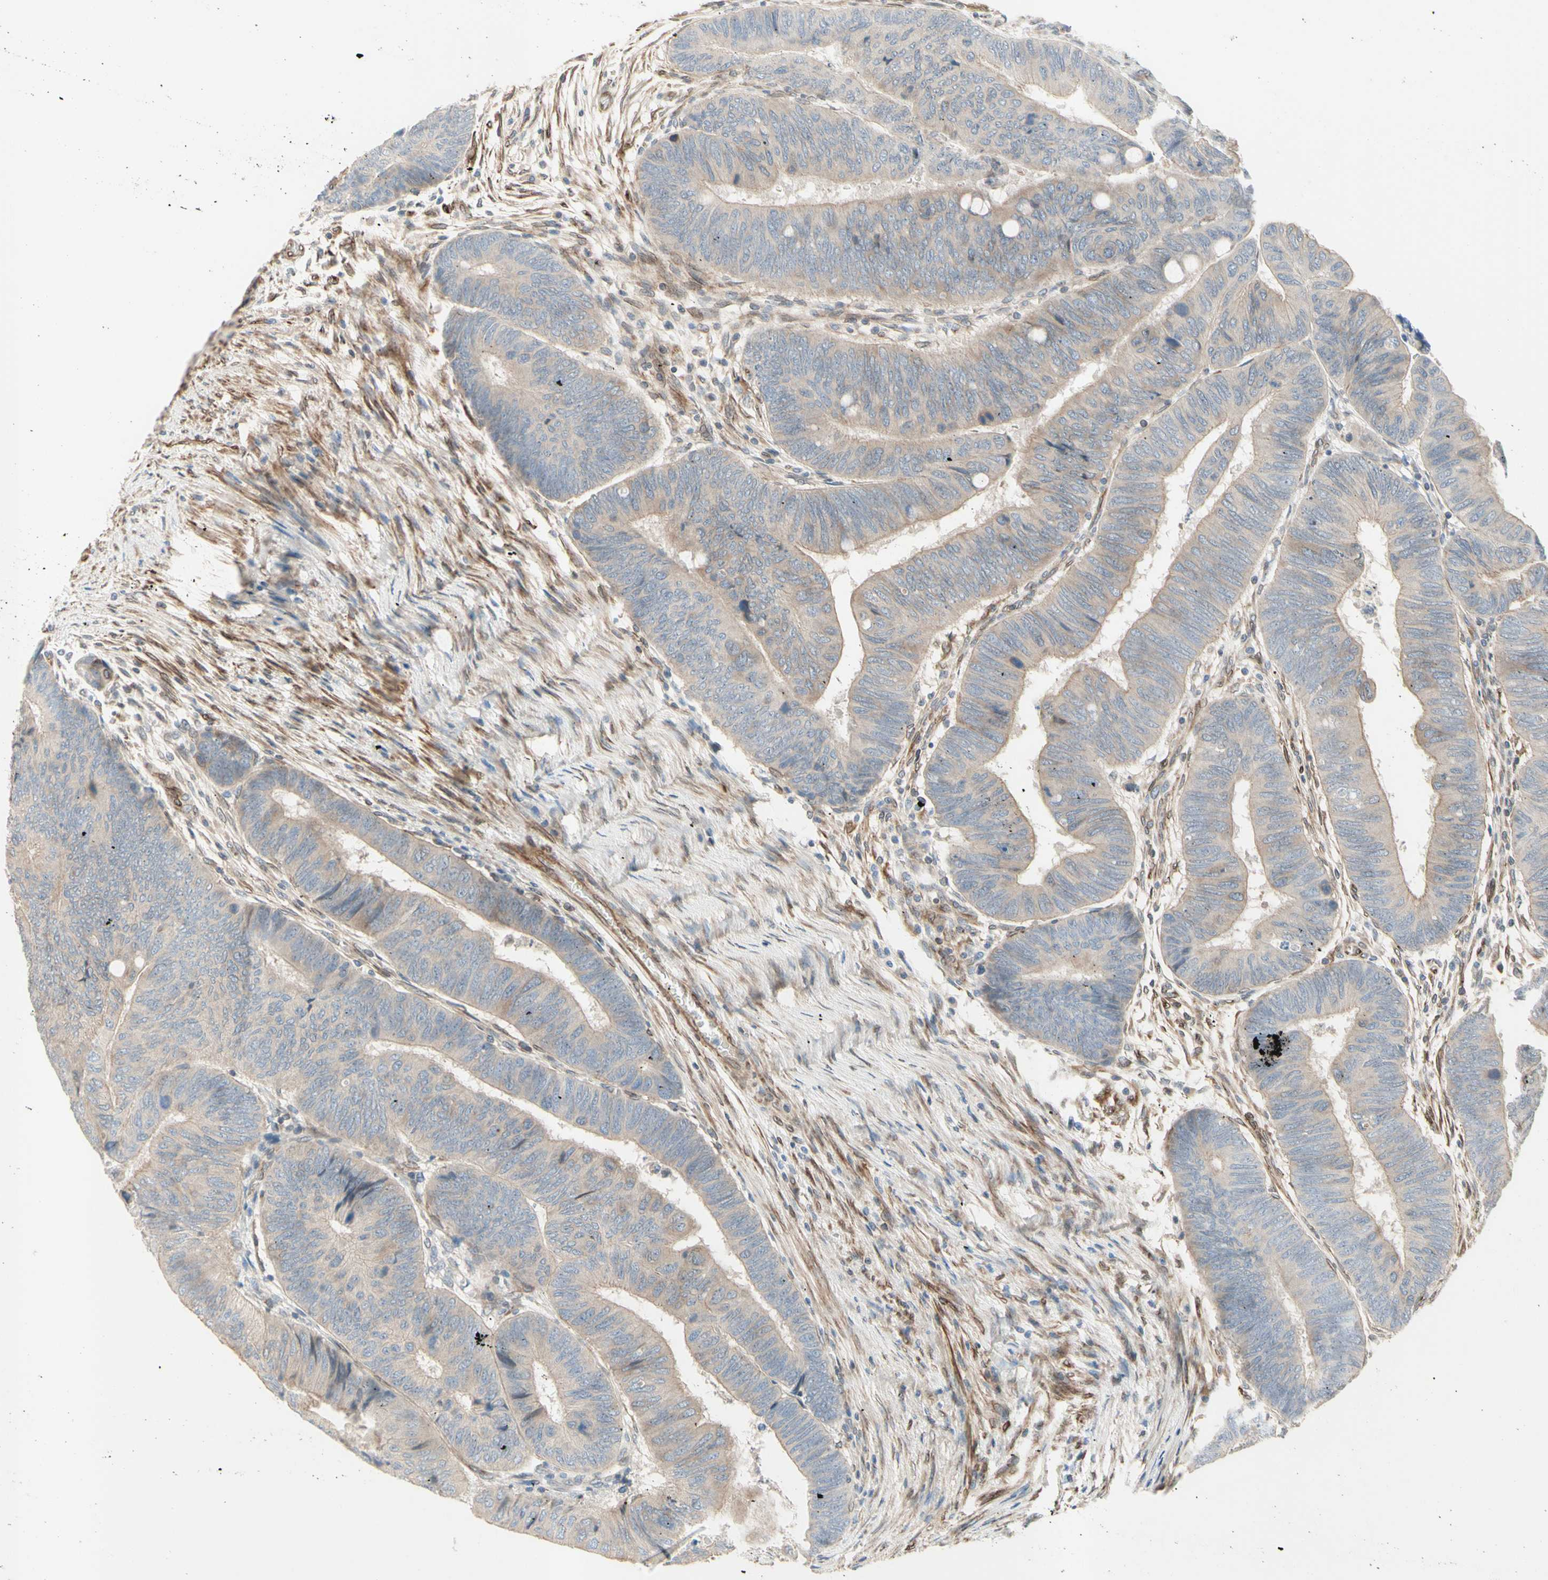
{"staining": {"intensity": "weak", "quantity": ">75%", "location": "cytoplasmic/membranous"}, "tissue": "colorectal cancer", "cell_type": "Tumor cells", "image_type": "cancer", "snomed": [{"axis": "morphology", "description": "Normal tissue, NOS"}, {"axis": "morphology", "description": "Adenocarcinoma, NOS"}, {"axis": "topography", "description": "Rectum"}, {"axis": "topography", "description": "Peripheral nerve tissue"}], "caption": "The photomicrograph demonstrates a brown stain indicating the presence of a protein in the cytoplasmic/membranous of tumor cells in colorectal cancer.", "gene": "TRAF2", "patient": {"sex": "male", "age": 92}}